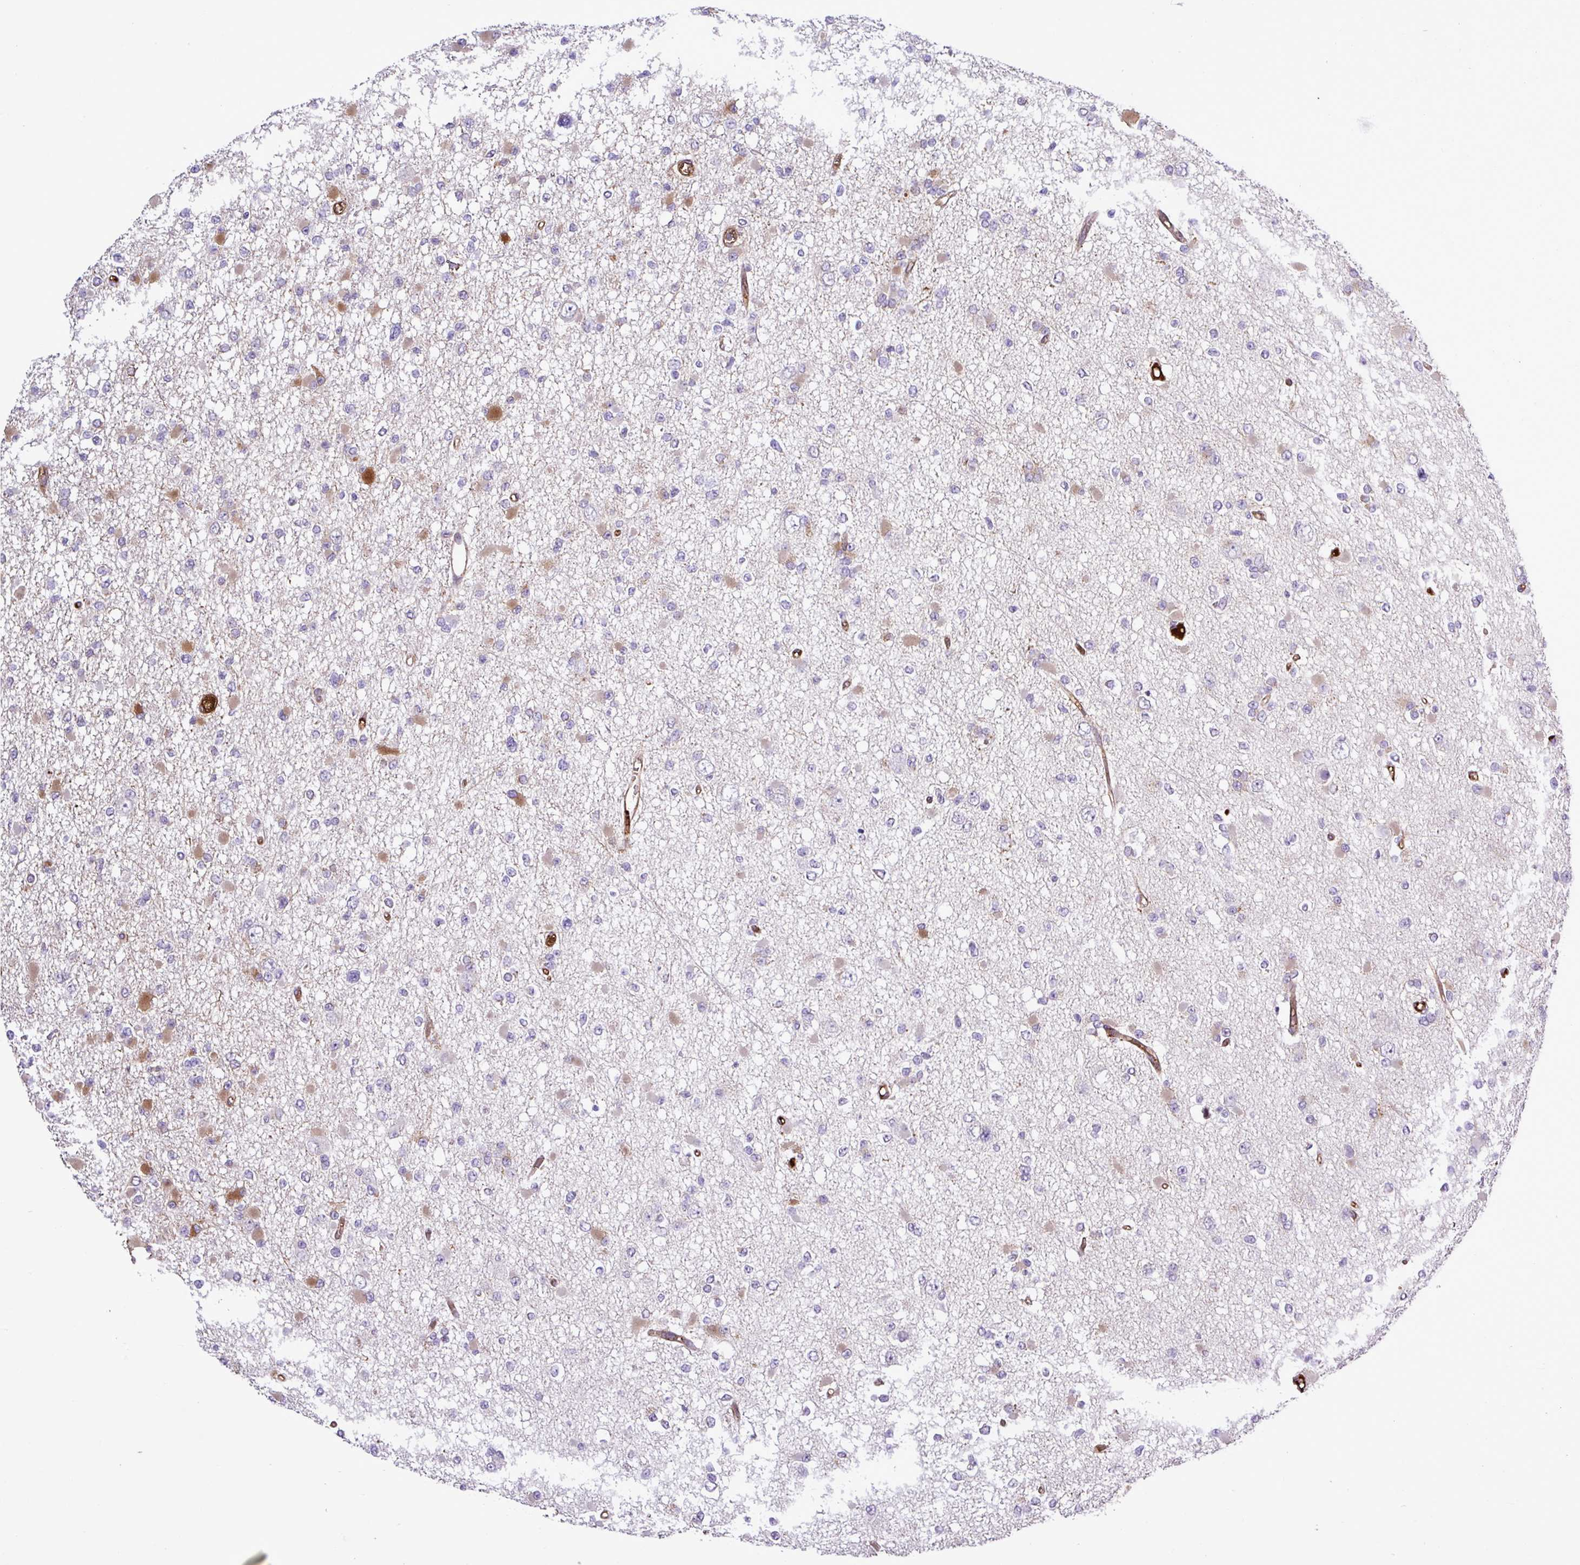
{"staining": {"intensity": "moderate", "quantity": "<25%", "location": "cytoplasmic/membranous"}, "tissue": "glioma", "cell_type": "Tumor cells", "image_type": "cancer", "snomed": [{"axis": "morphology", "description": "Glioma, malignant, Low grade"}, {"axis": "topography", "description": "Brain"}], "caption": "DAB immunohistochemical staining of malignant low-grade glioma reveals moderate cytoplasmic/membranous protein expression in approximately <25% of tumor cells.", "gene": "CWH43", "patient": {"sex": "female", "age": 22}}